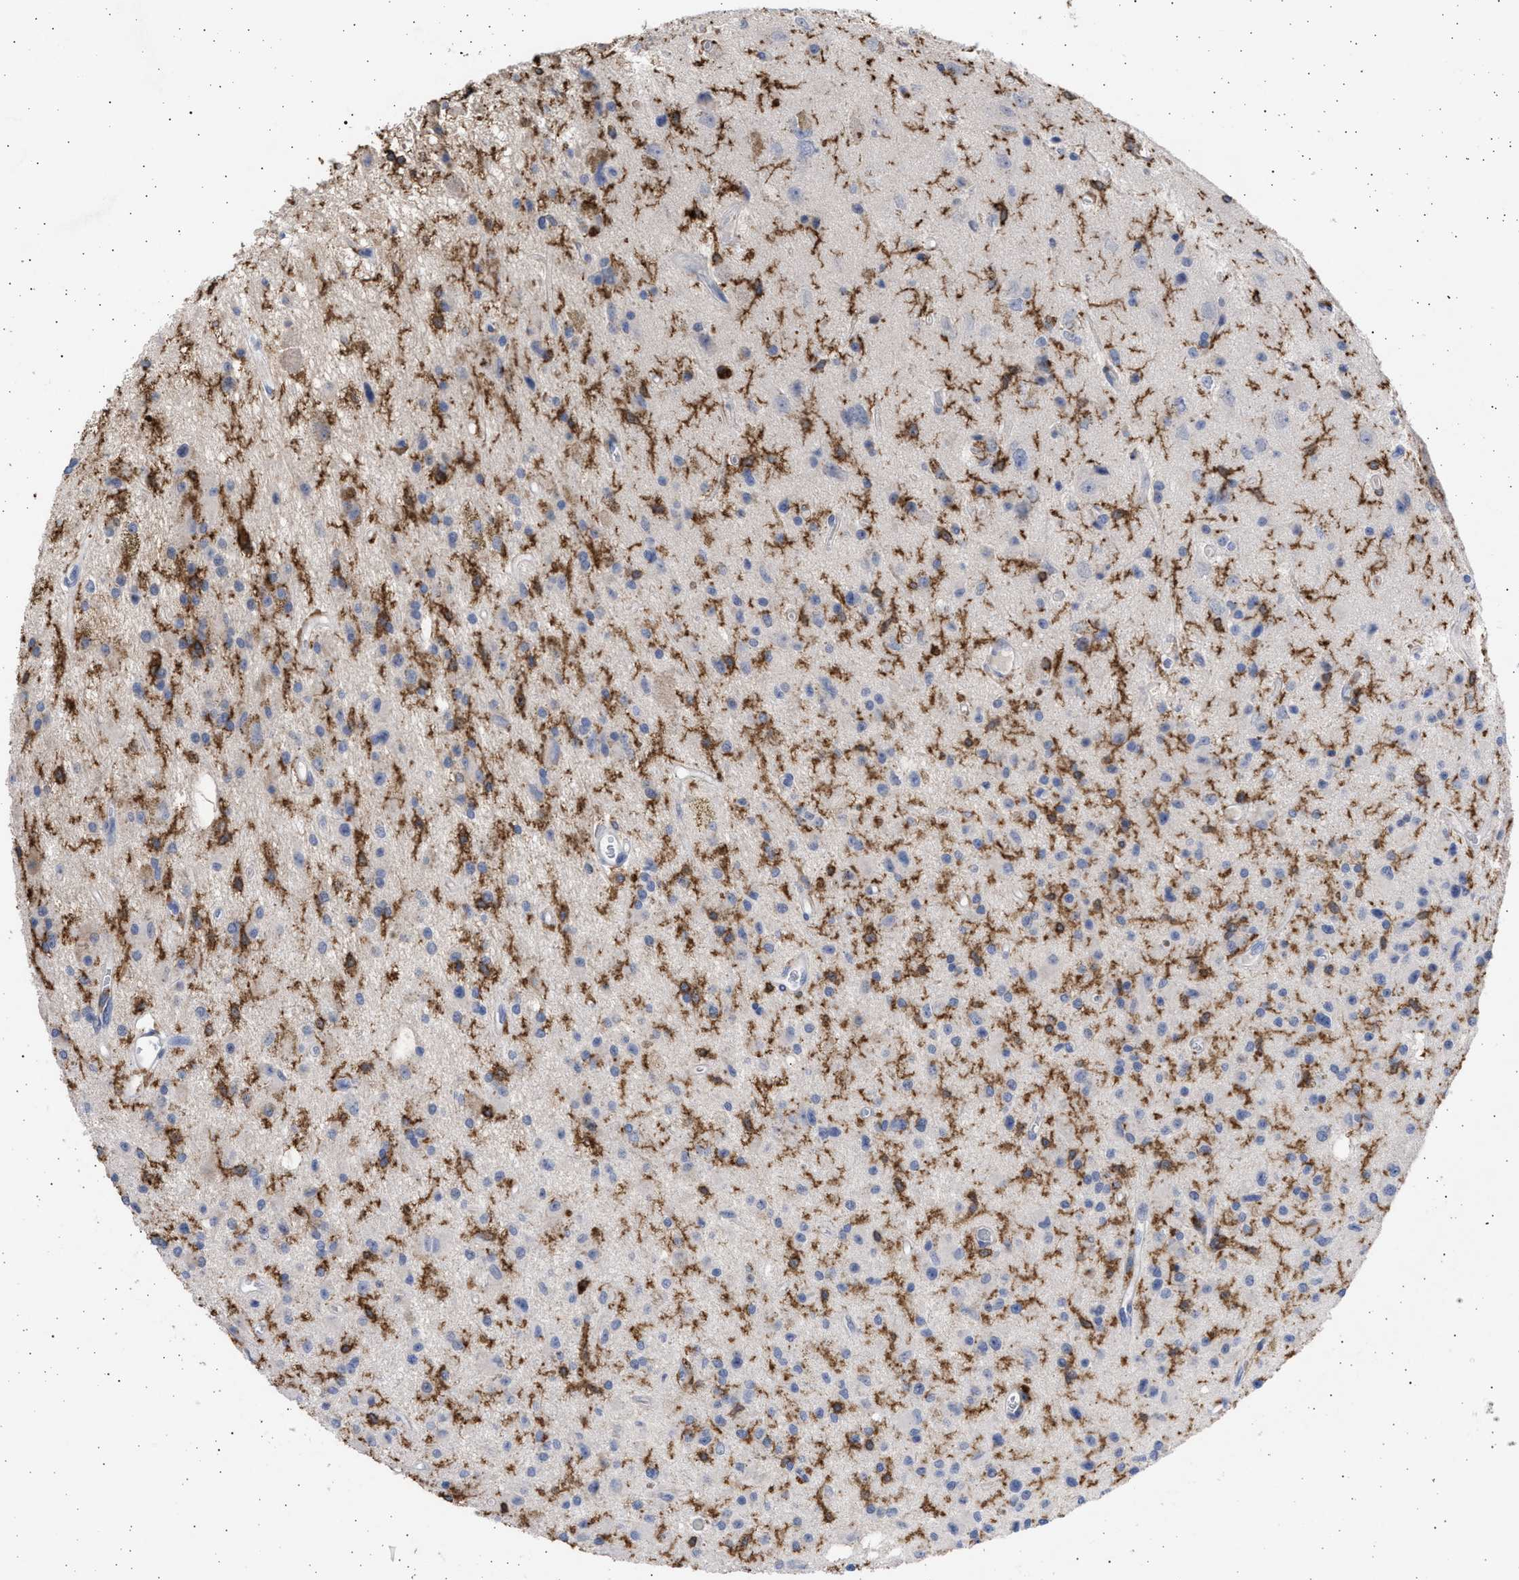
{"staining": {"intensity": "negative", "quantity": "none", "location": "none"}, "tissue": "glioma", "cell_type": "Tumor cells", "image_type": "cancer", "snomed": [{"axis": "morphology", "description": "Glioma, malignant, Low grade"}, {"axis": "topography", "description": "Brain"}], "caption": "Immunohistochemical staining of glioma shows no significant expression in tumor cells. (Immunohistochemistry (ihc), brightfield microscopy, high magnification).", "gene": "FCER1A", "patient": {"sex": "male", "age": 58}}